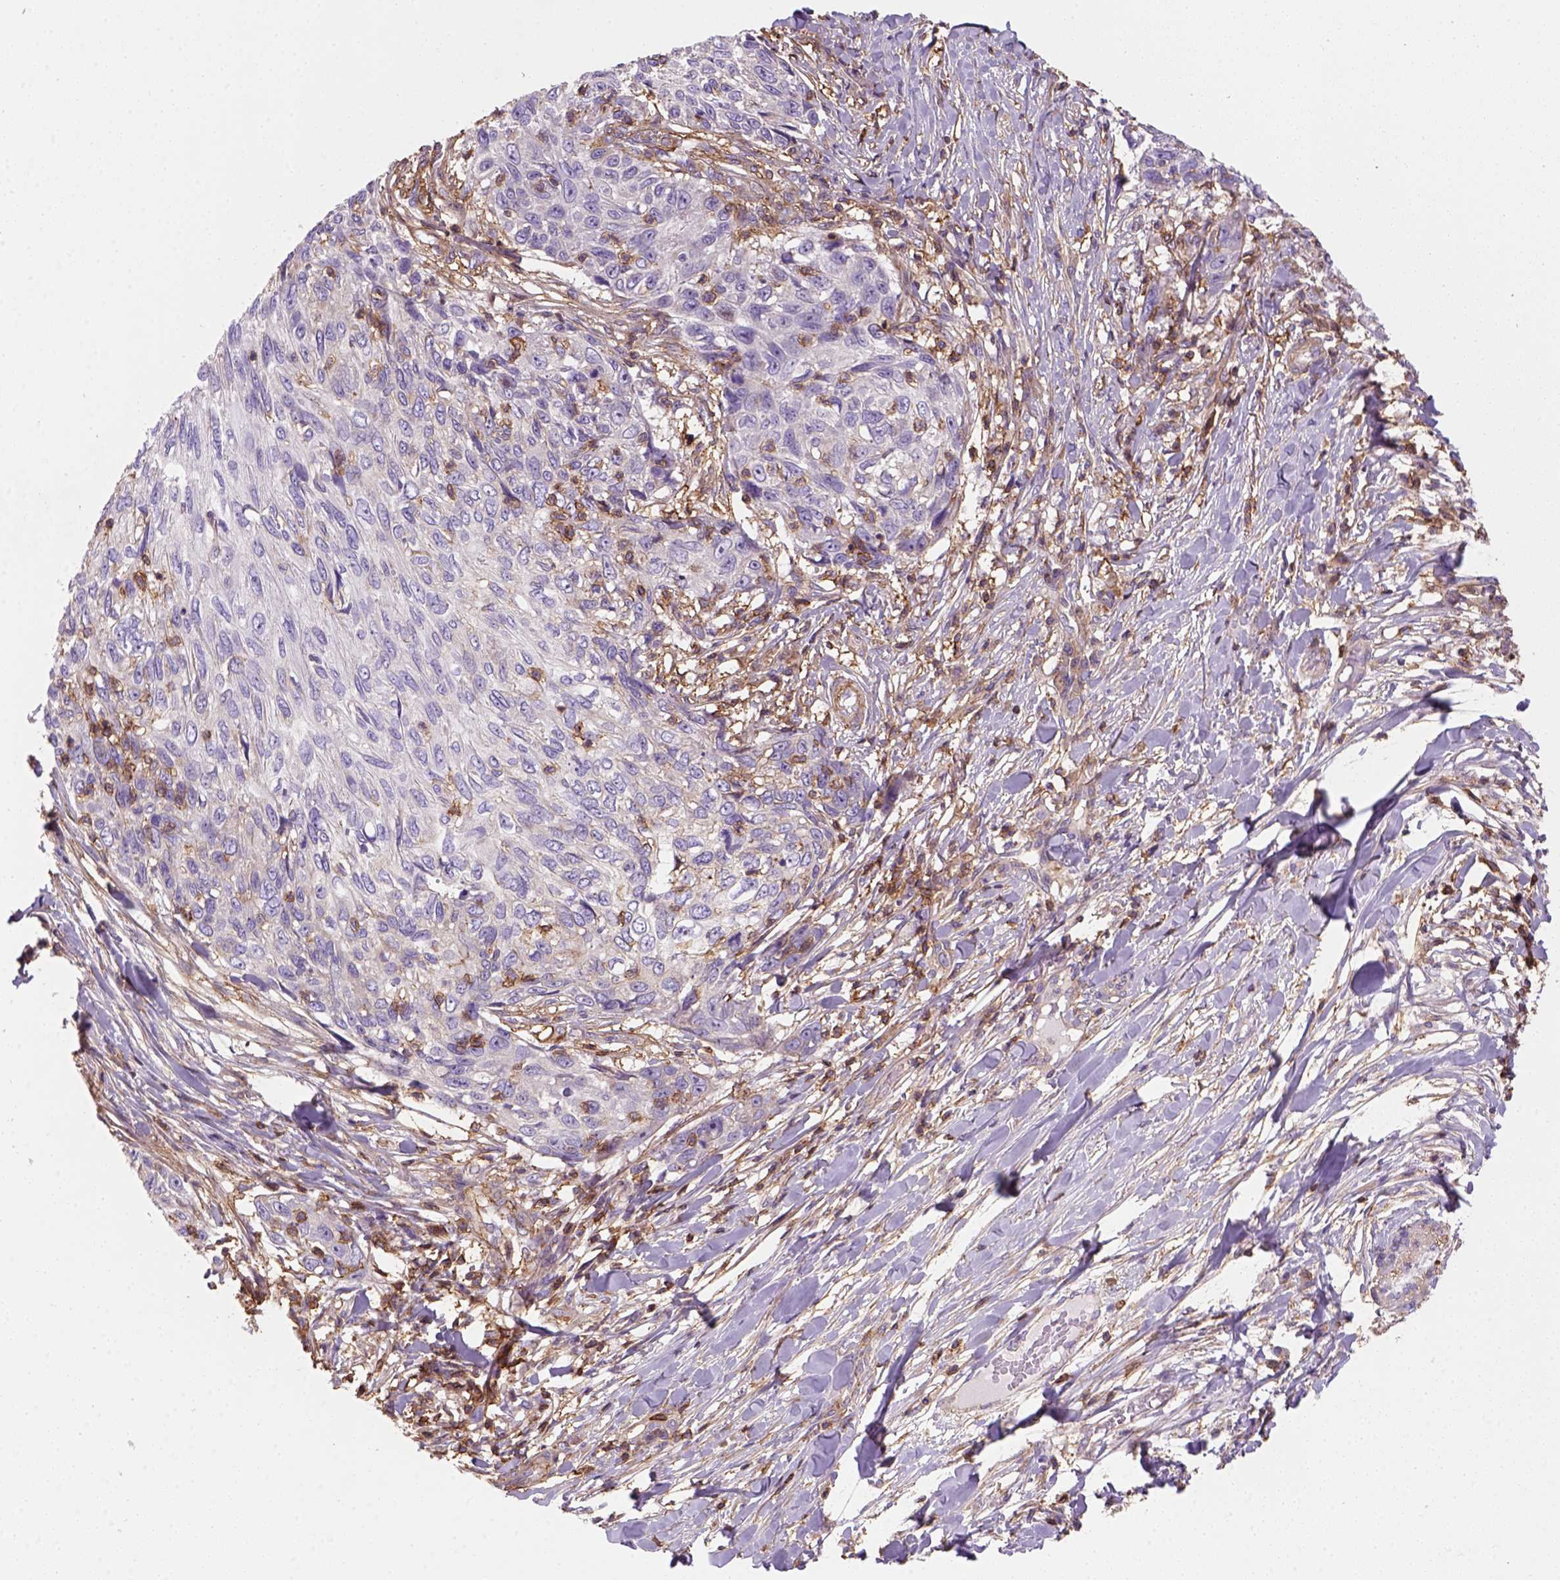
{"staining": {"intensity": "negative", "quantity": "none", "location": "none"}, "tissue": "skin cancer", "cell_type": "Tumor cells", "image_type": "cancer", "snomed": [{"axis": "morphology", "description": "Squamous cell carcinoma, NOS"}, {"axis": "topography", "description": "Skin"}], "caption": "Immunohistochemistry (IHC) photomicrograph of human skin squamous cell carcinoma stained for a protein (brown), which displays no positivity in tumor cells.", "gene": "GPRC5D", "patient": {"sex": "male", "age": 92}}